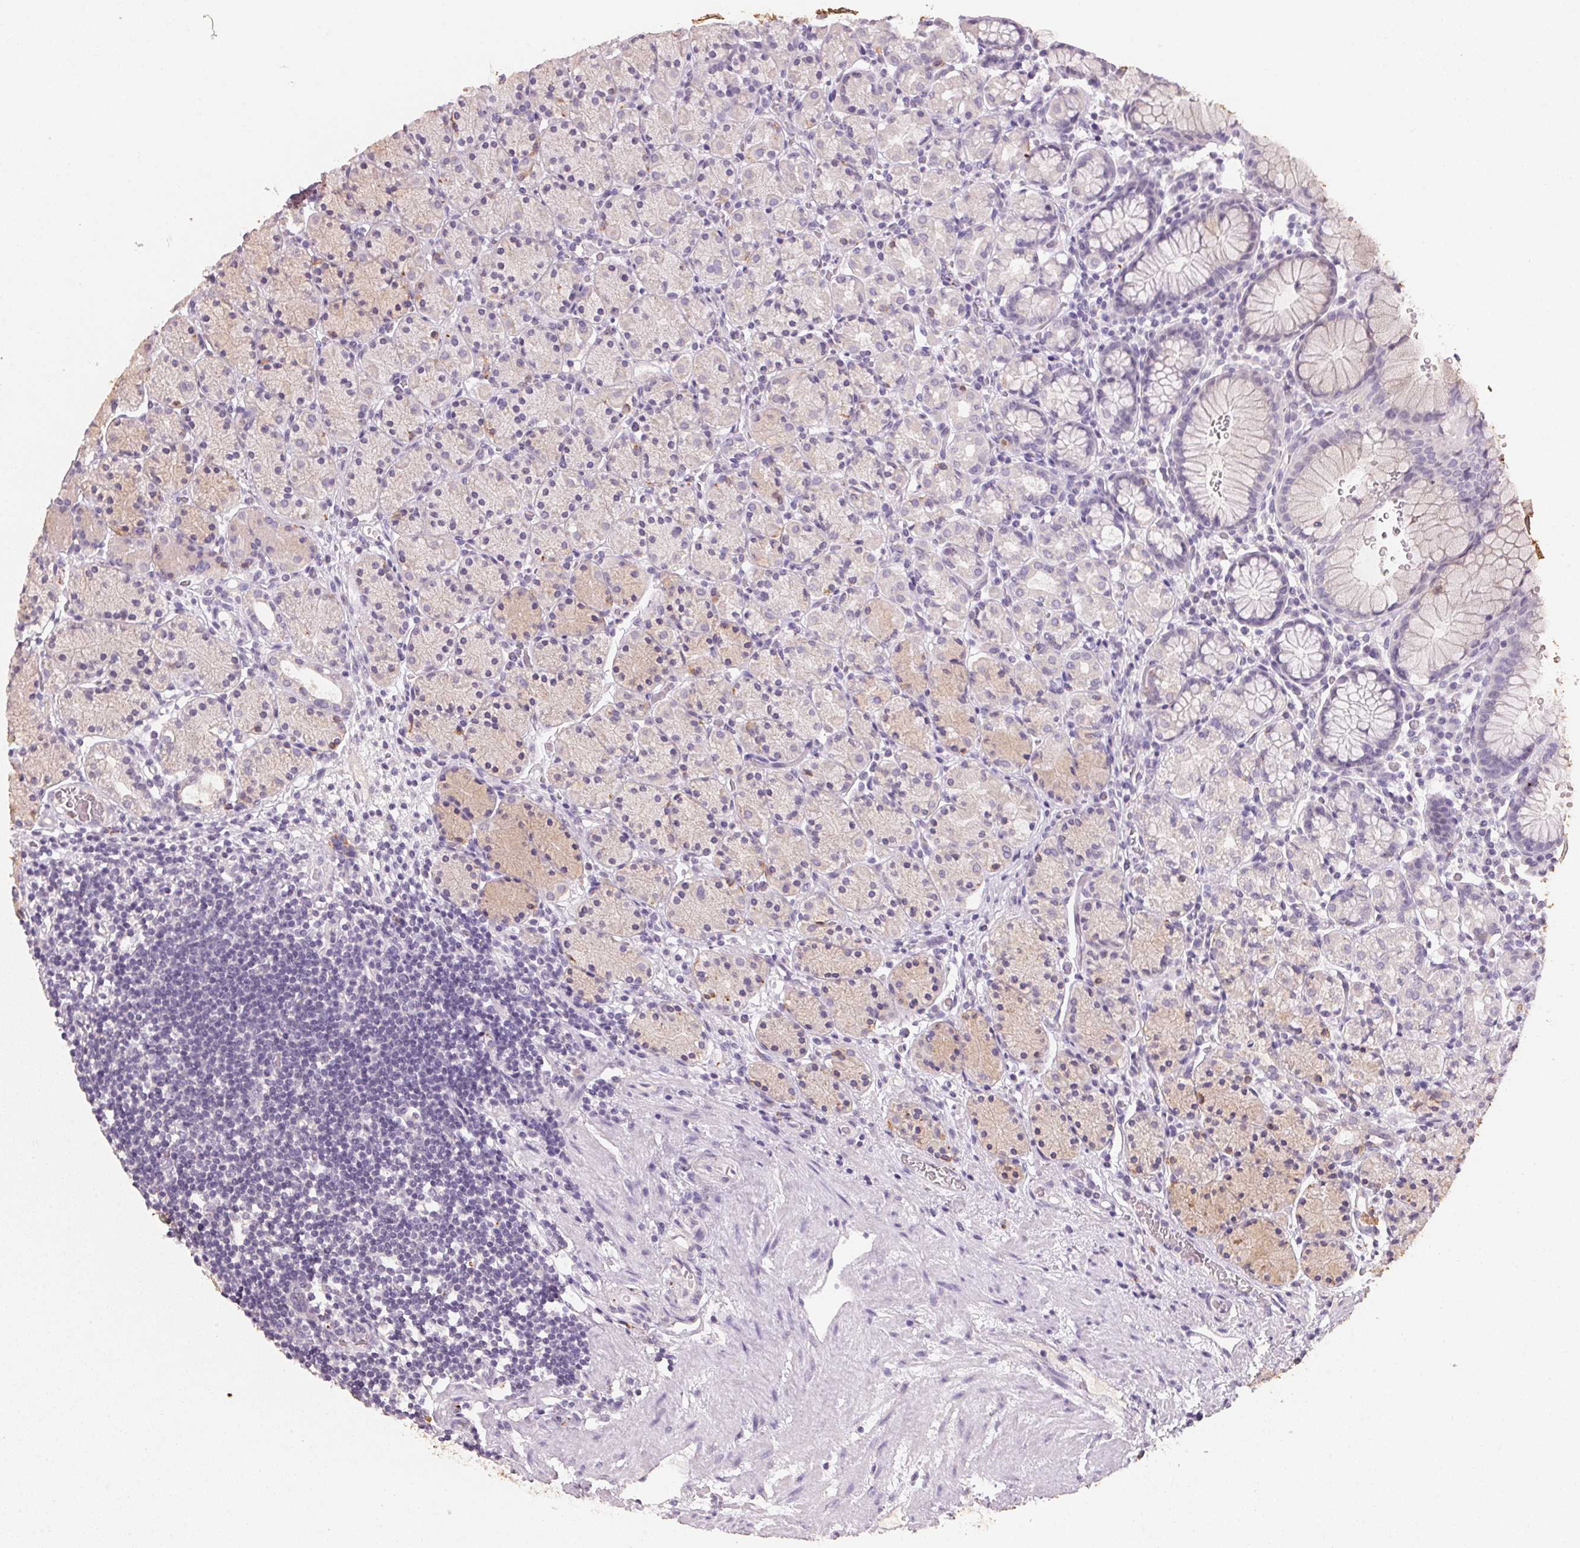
{"staining": {"intensity": "weak", "quantity": "<25%", "location": "cytoplasmic/membranous"}, "tissue": "stomach", "cell_type": "Glandular cells", "image_type": "normal", "snomed": [{"axis": "morphology", "description": "Normal tissue, NOS"}, {"axis": "topography", "description": "Stomach, upper"}, {"axis": "topography", "description": "Stomach"}], "caption": "A photomicrograph of human stomach is negative for staining in glandular cells. (DAB (3,3'-diaminobenzidine) immunohistochemistry (IHC) visualized using brightfield microscopy, high magnification).", "gene": "CXCL5", "patient": {"sex": "male", "age": 62}}